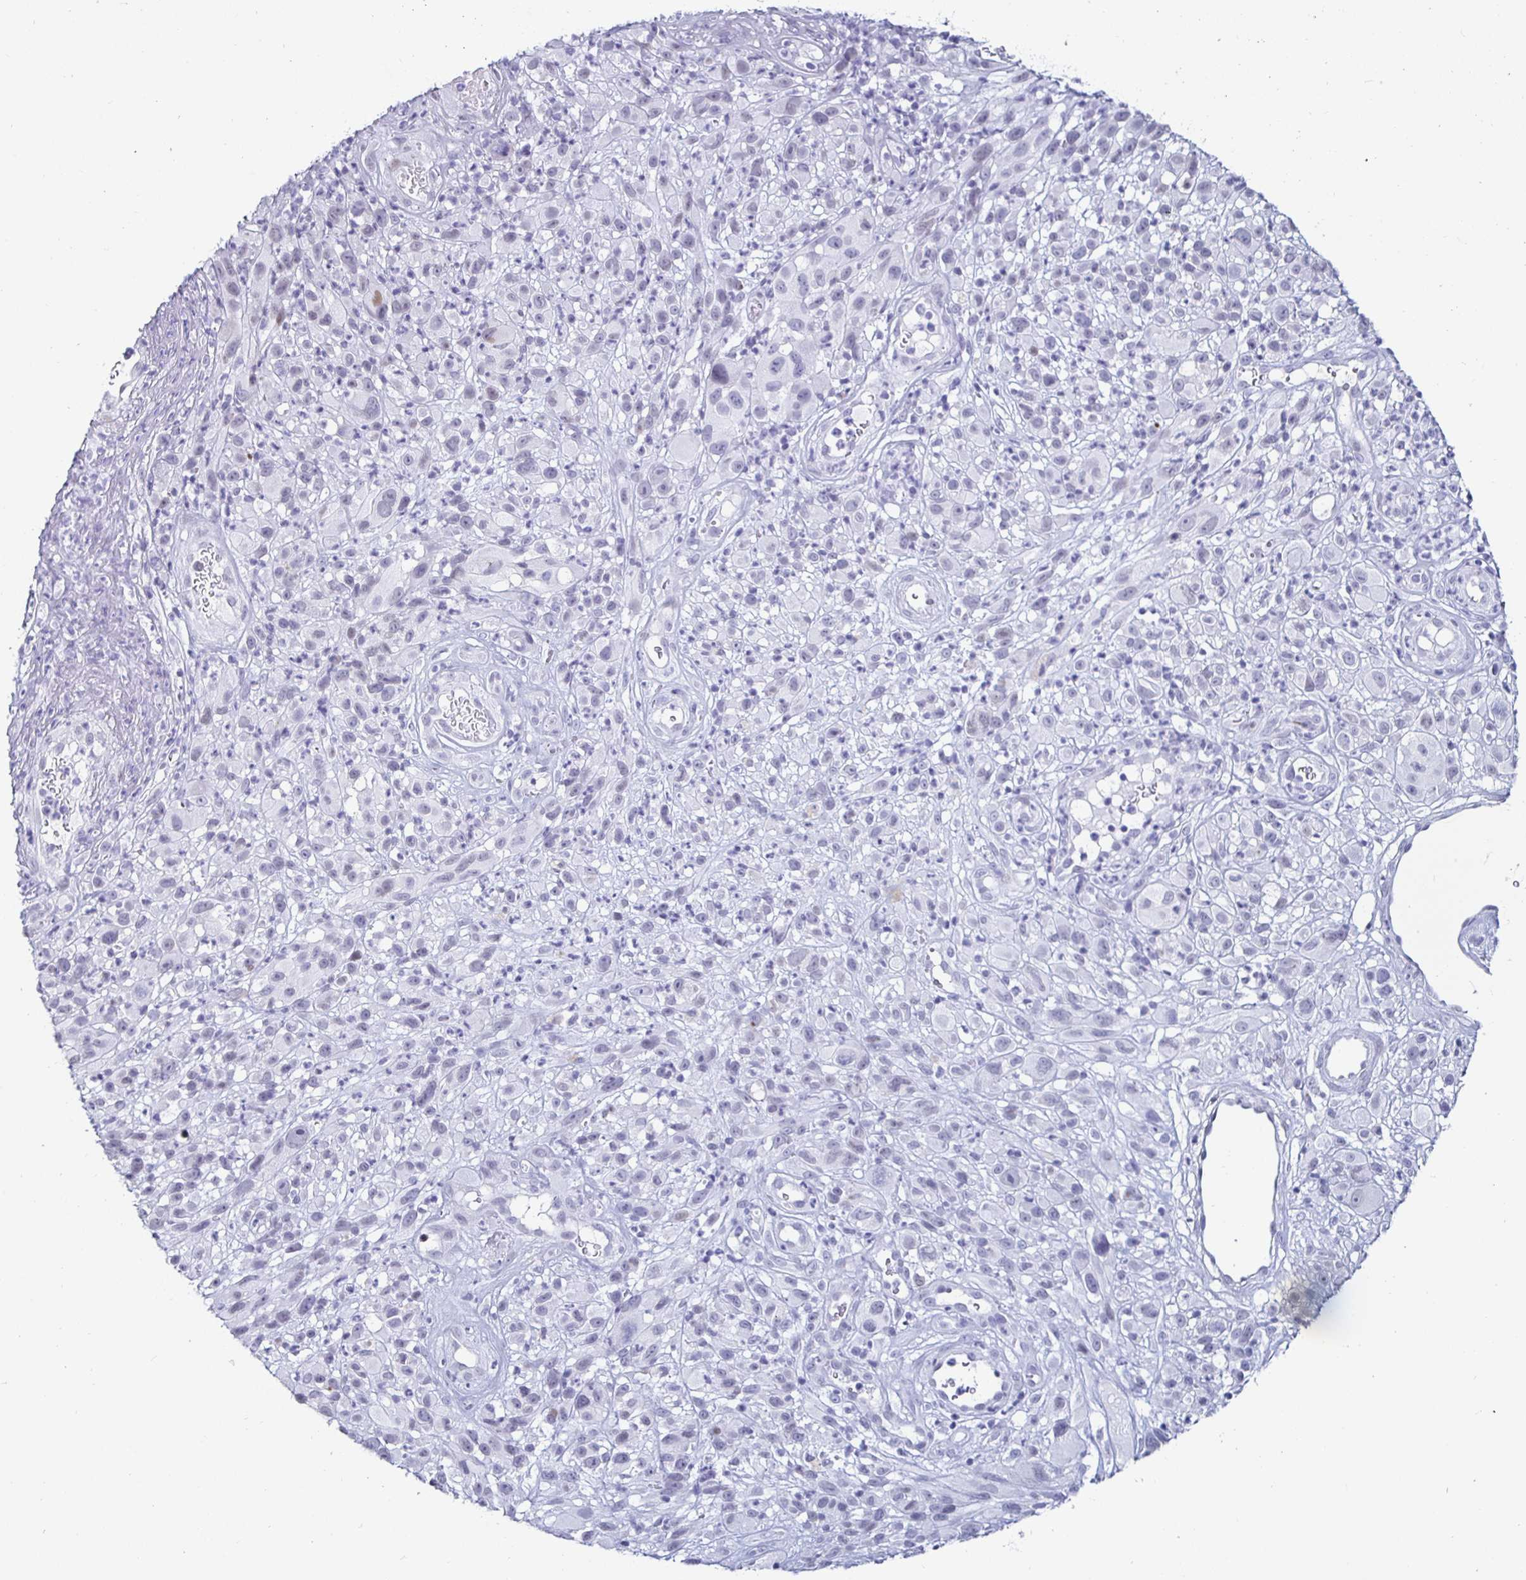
{"staining": {"intensity": "negative", "quantity": "none", "location": "none"}, "tissue": "melanoma", "cell_type": "Tumor cells", "image_type": "cancer", "snomed": [{"axis": "morphology", "description": "Malignant melanoma, NOS"}, {"axis": "topography", "description": "Skin"}], "caption": "High magnification brightfield microscopy of melanoma stained with DAB (brown) and counterstained with hematoxylin (blue): tumor cells show no significant positivity. The staining was performed using DAB (3,3'-diaminobenzidine) to visualize the protein expression in brown, while the nuclei were stained in blue with hematoxylin (Magnification: 20x).", "gene": "KRT4", "patient": {"sex": "male", "age": 68}}